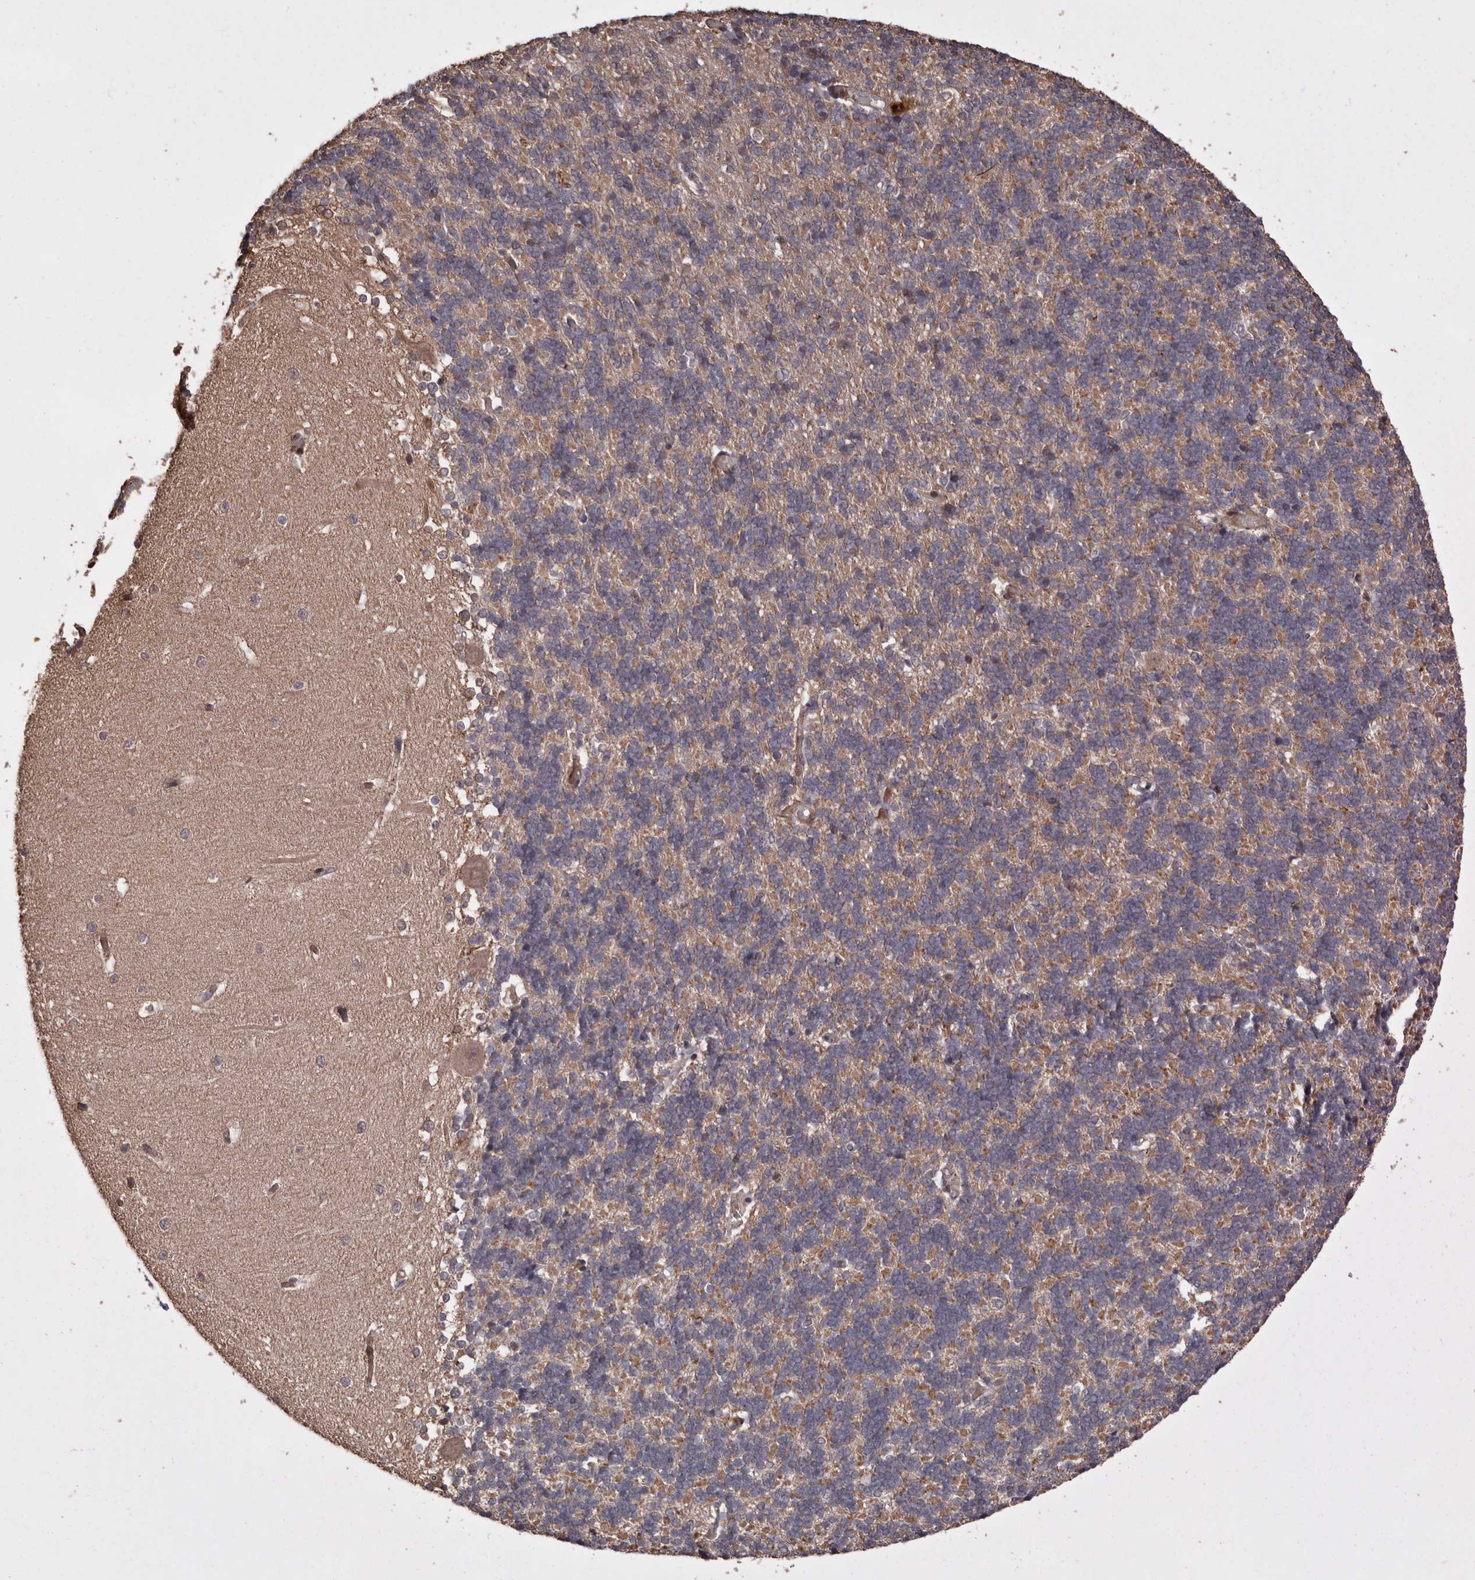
{"staining": {"intensity": "weak", "quantity": ">75%", "location": "cytoplasmic/membranous"}, "tissue": "cerebellum", "cell_type": "Cells in granular layer", "image_type": "normal", "snomed": [{"axis": "morphology", "description": "Normal tissue, NOS"}, {"axis": "topography", "description": "Cerebellum"}], "caption": "Weak cytoplasmic/membranous staining for a protein is appreciated in about >75% of cells in granular layer of benign cerebellum using immunohistochemistry.", "gene": "RANBP17", "patient": {"sex": "male", "age": 37}}